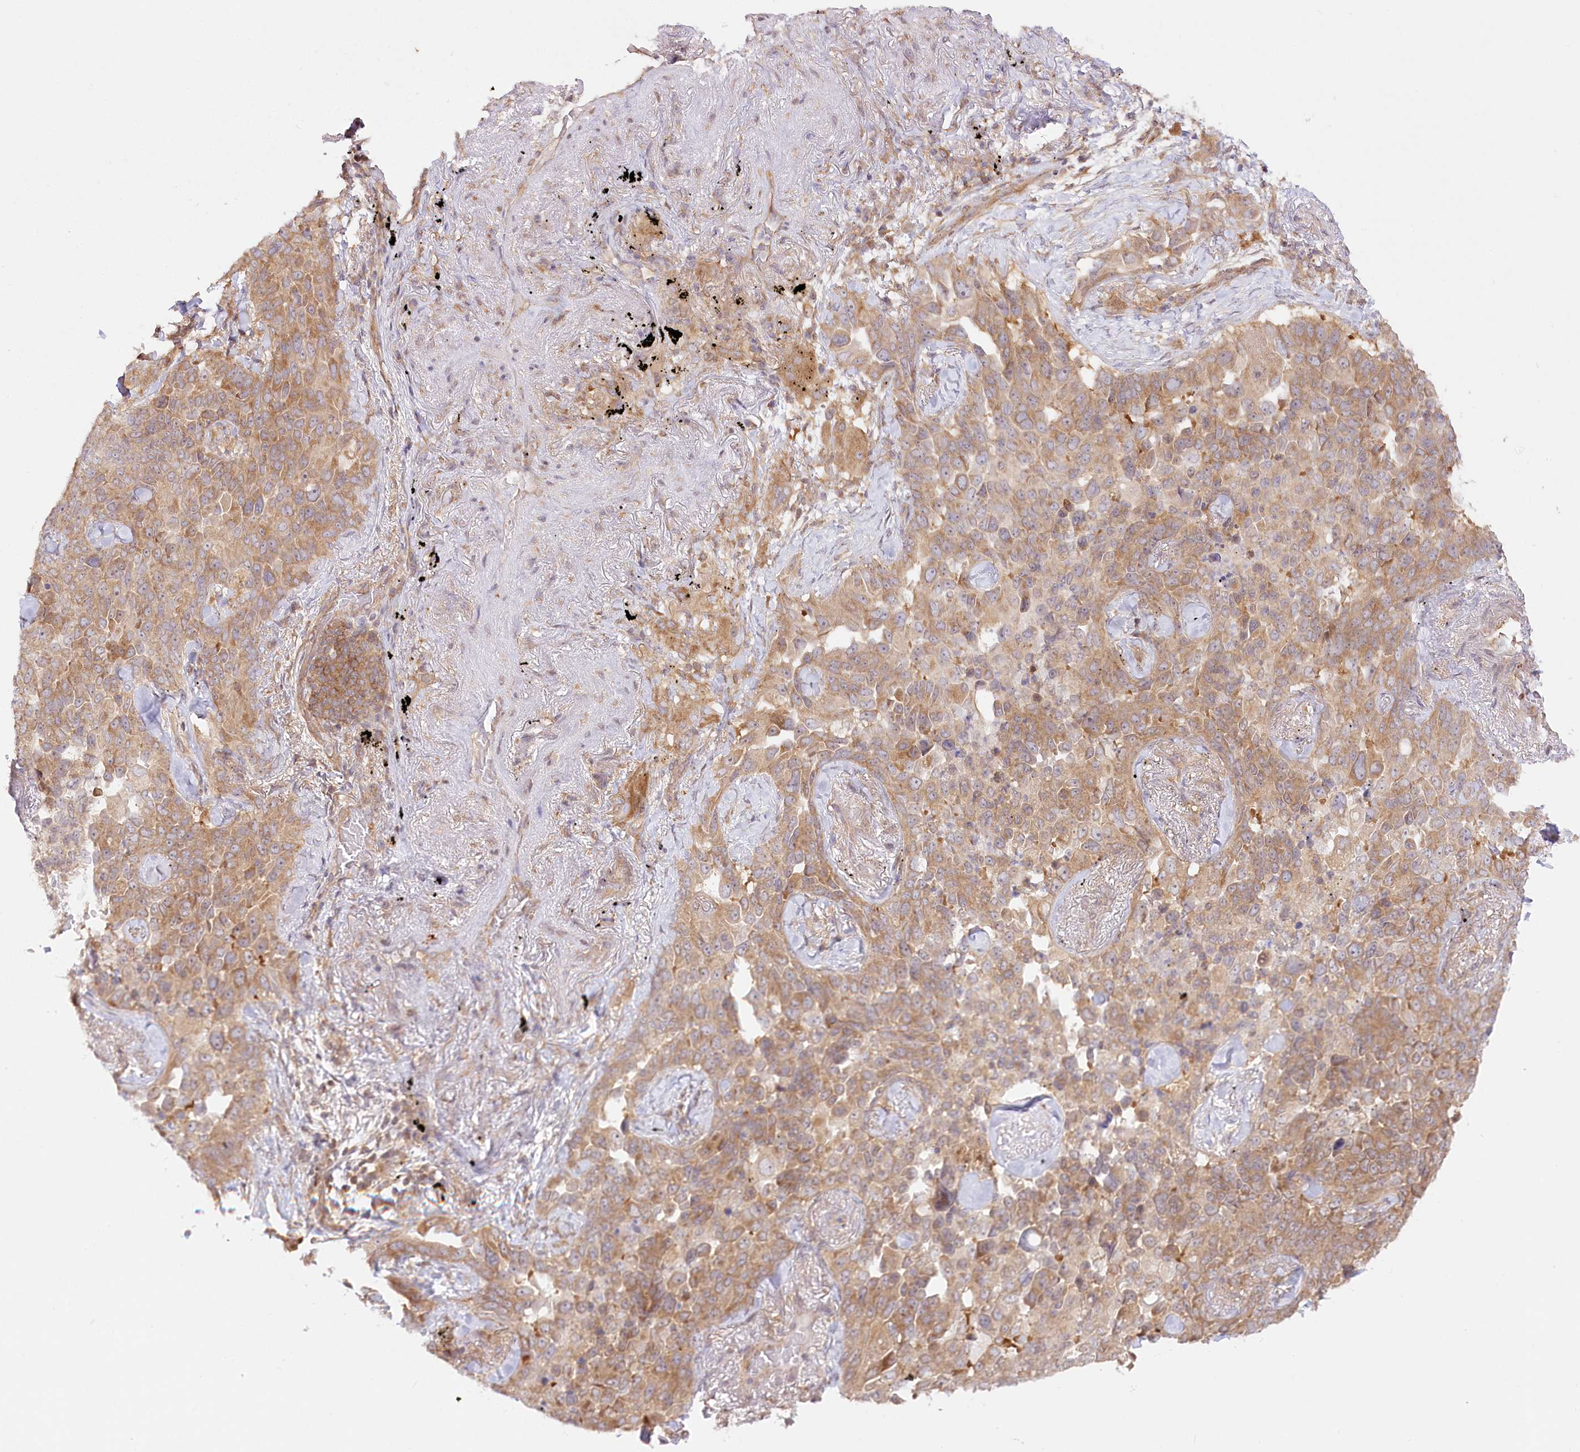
{"staining": {"intensity": "moderate", "quantity": ">75%", "location": "cytoplasmic/membranous"}, "tissue": "lung cancer", "cell_type": "Tumor cells", "image_type": "cancer", "snomed": [{"axis": "morphology", "description": "Adenocarcinoma, NOS"}, {"axis": "topography", "description": "Lung"}], "caption": "High-power microscopy captured an IHC photomicrograph of lung cancer (adenocarcinoma), revealing moderate cytoplasmic/membranous staining in approximately >75% of tumor cells.", "gene": "INPP4B", "patient": {"sex": "female", "age": 67}}